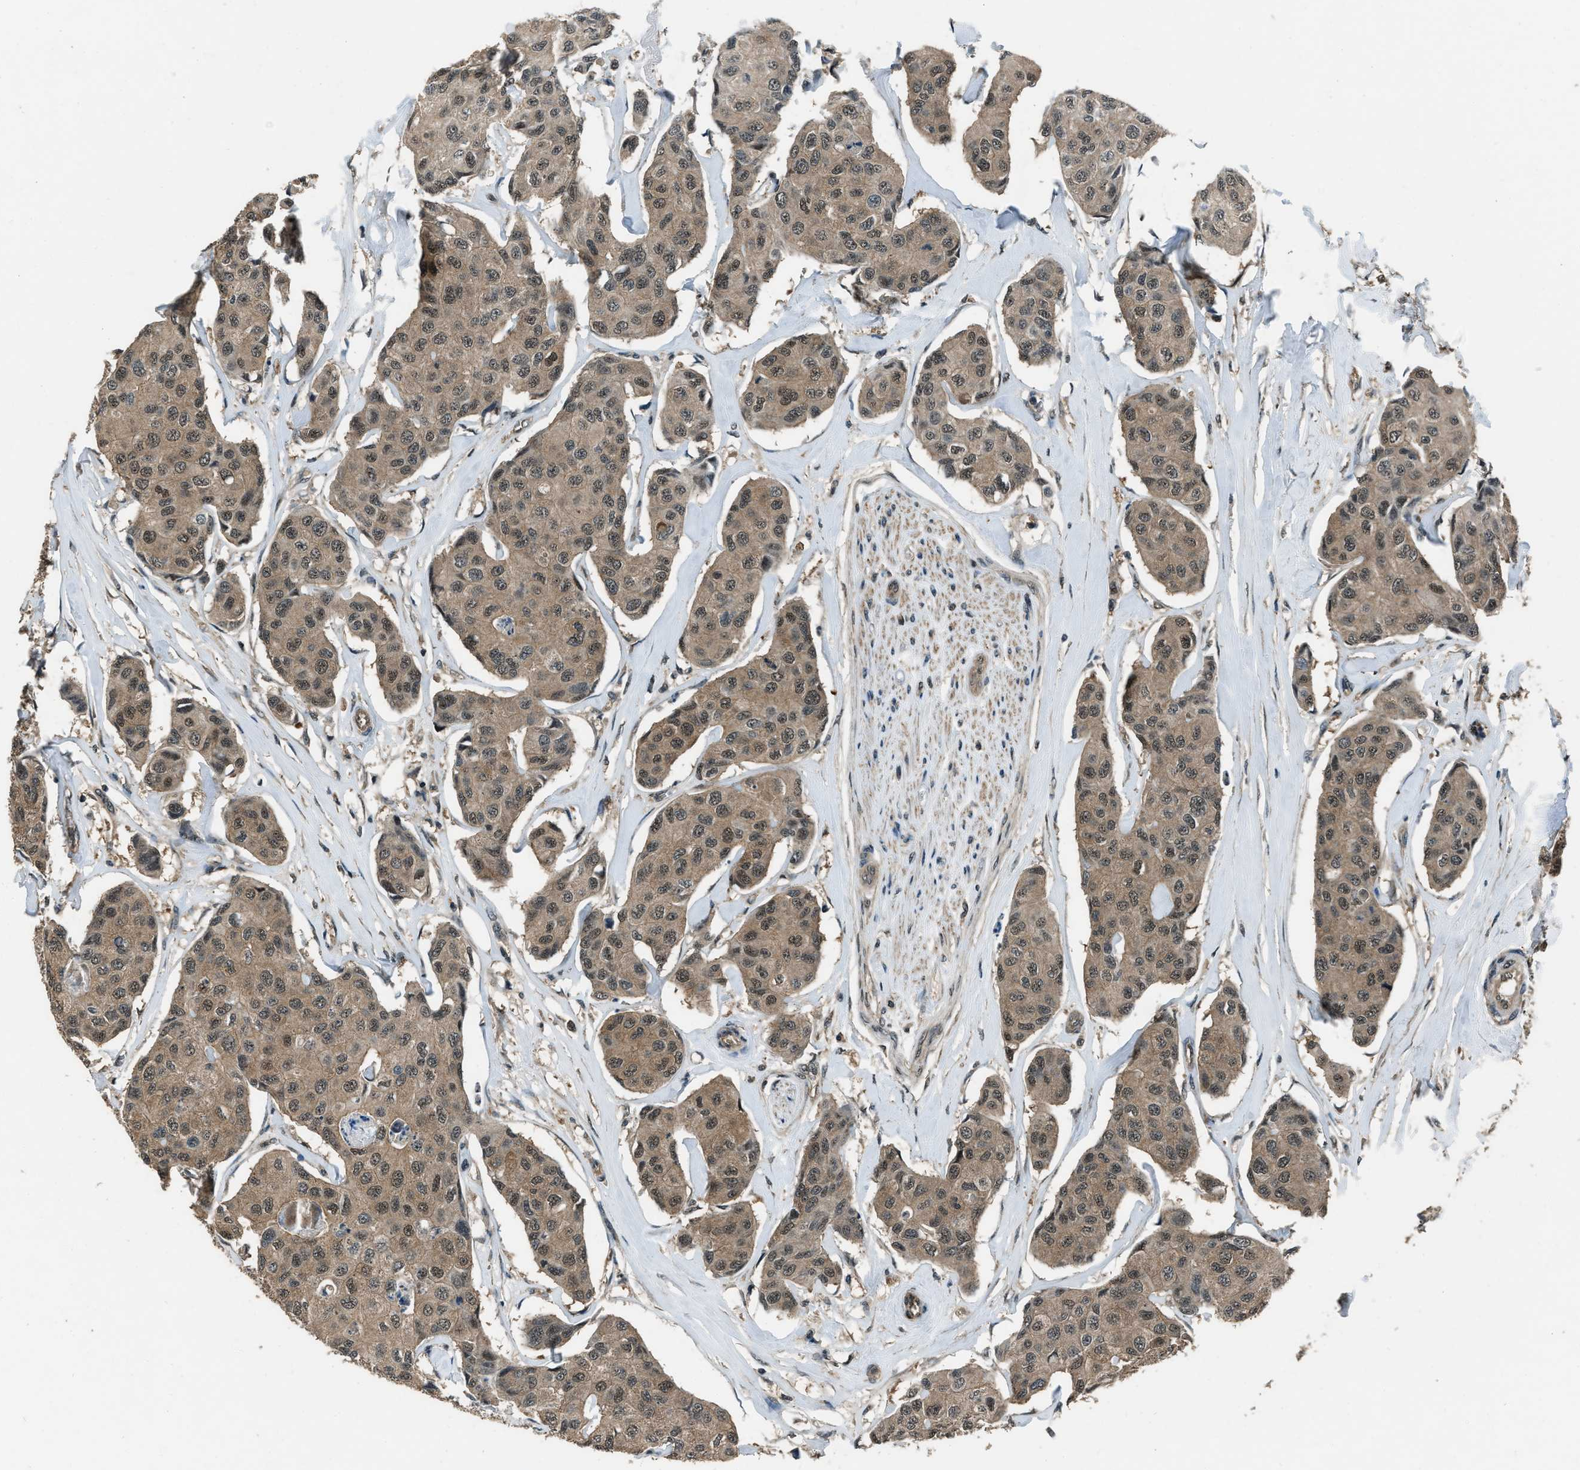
{"staining": {"intensity": "moderate", "quantity": ">75%", "location": "cytoplasmic/membranous,nuclear"}, "tissue": "breast cancer", "cell_type": "Tumor cells", "image_type": "cancer", "snomed": [{"axis": "morphology", "description": "Duct carcinoma"}, {"axis": "topography", "description": "Breast"}], "caption": "A micrograph of human intraductal carcinoma (breast) stained for a protein shows moderate cytoplasmic/membranous and nuclear brown staining in tumor cells. (DAB (3,3'-diaminobenzidine) IHC with brightfield microscopy, high magnification).", "gene": "NUDCD3", "patient": {"sex": "female", "age": 80}}